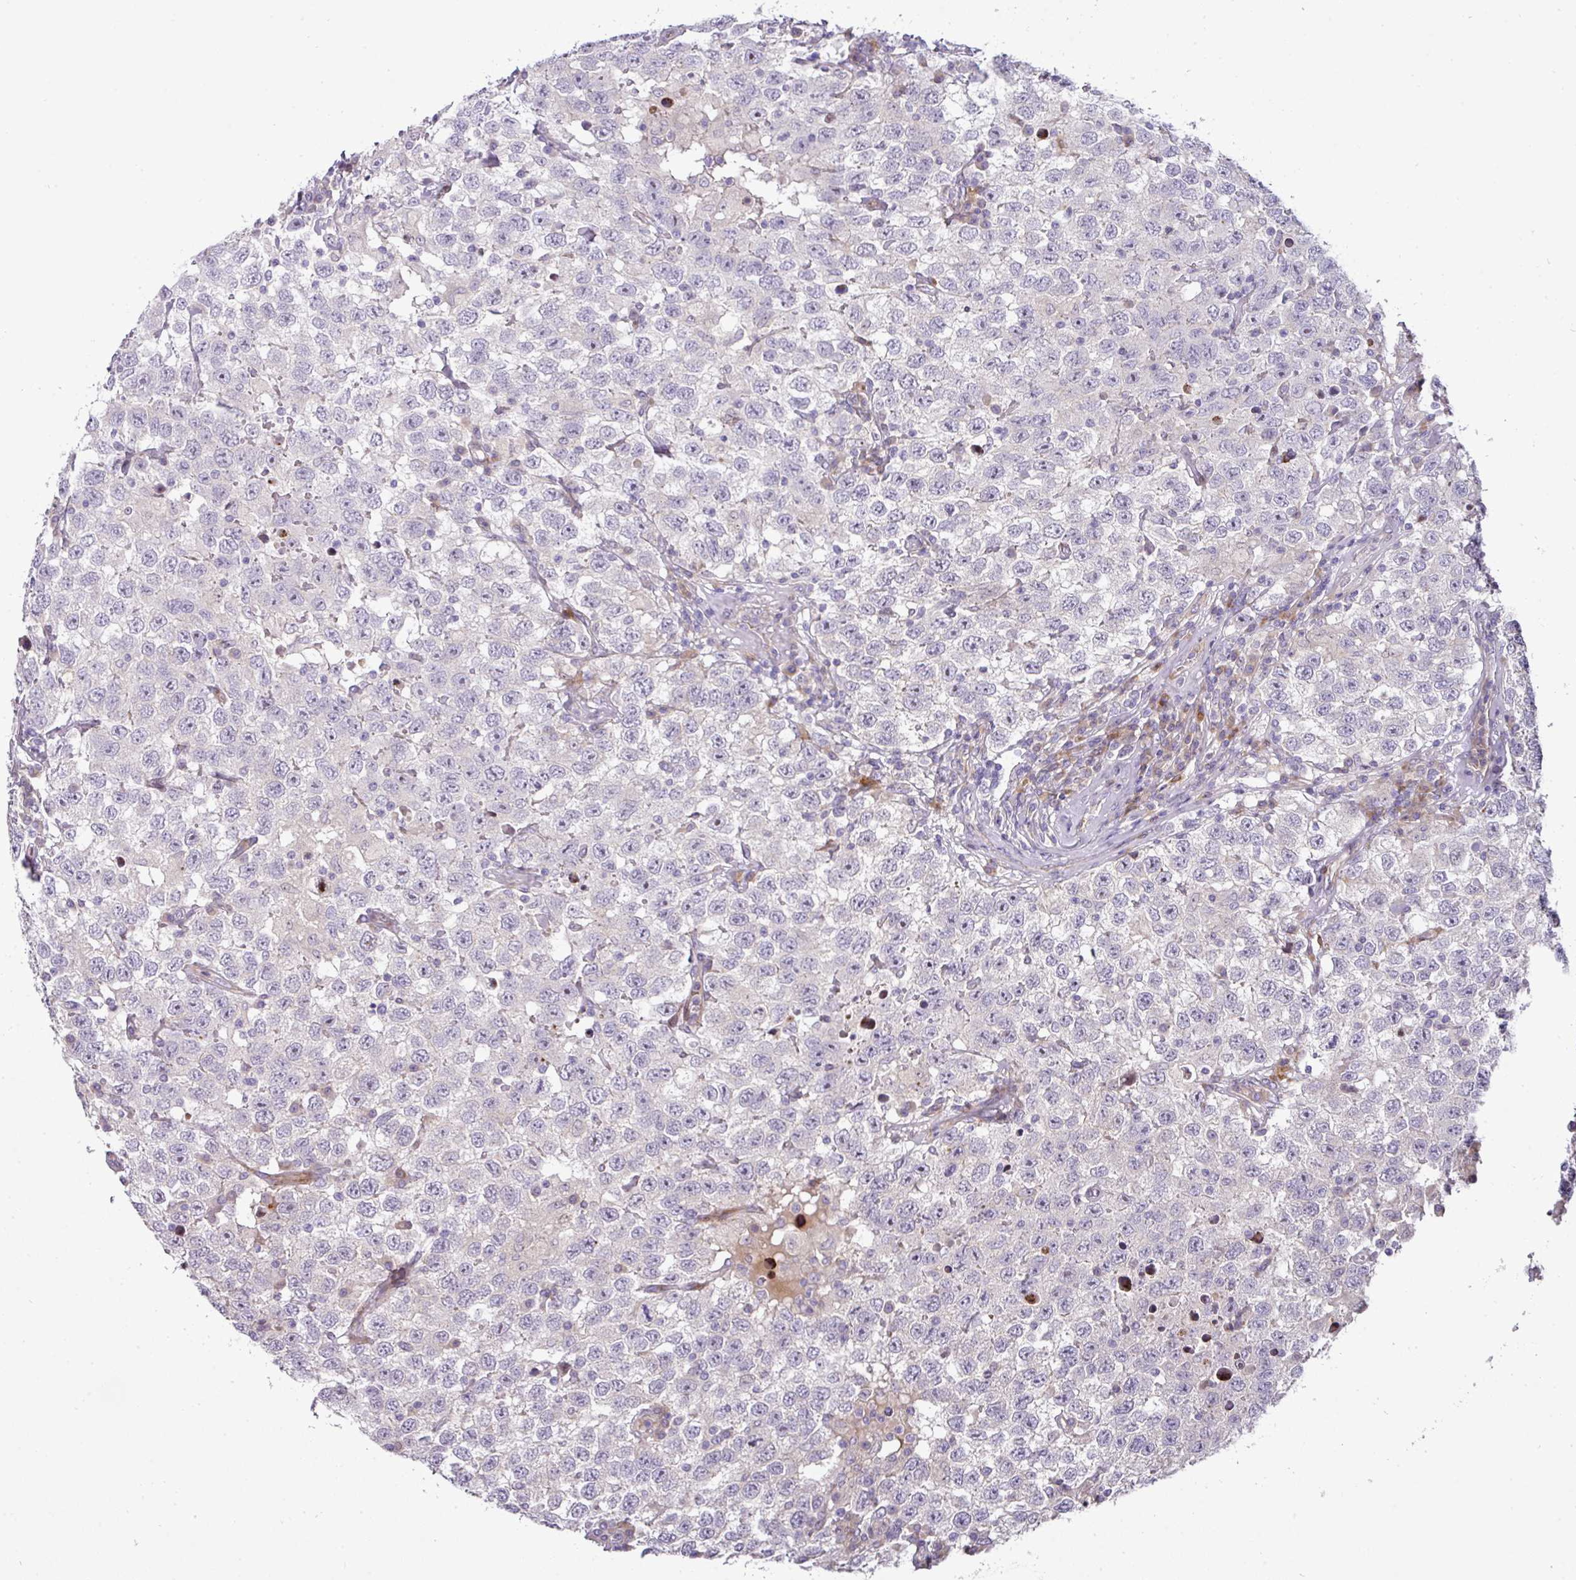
{"staining": {"intensity": "negative", "quantity": "none", "location": "none"}, "tissue": "testis cancer", "cell_type": "Tumor cells", "image_type": "cancer", "snomed": [{"axis": "morphology", "description": "Seminoma, NOS"}, {"axis": "topography", "description": "Testis"}], "caption": "IHC histopathology image of testis seminoma stained for a protein (brown), which displays no staining in tumor cells.", "gene": "ATP6V1F", "patient": {"sex": "male", "age": 41}}